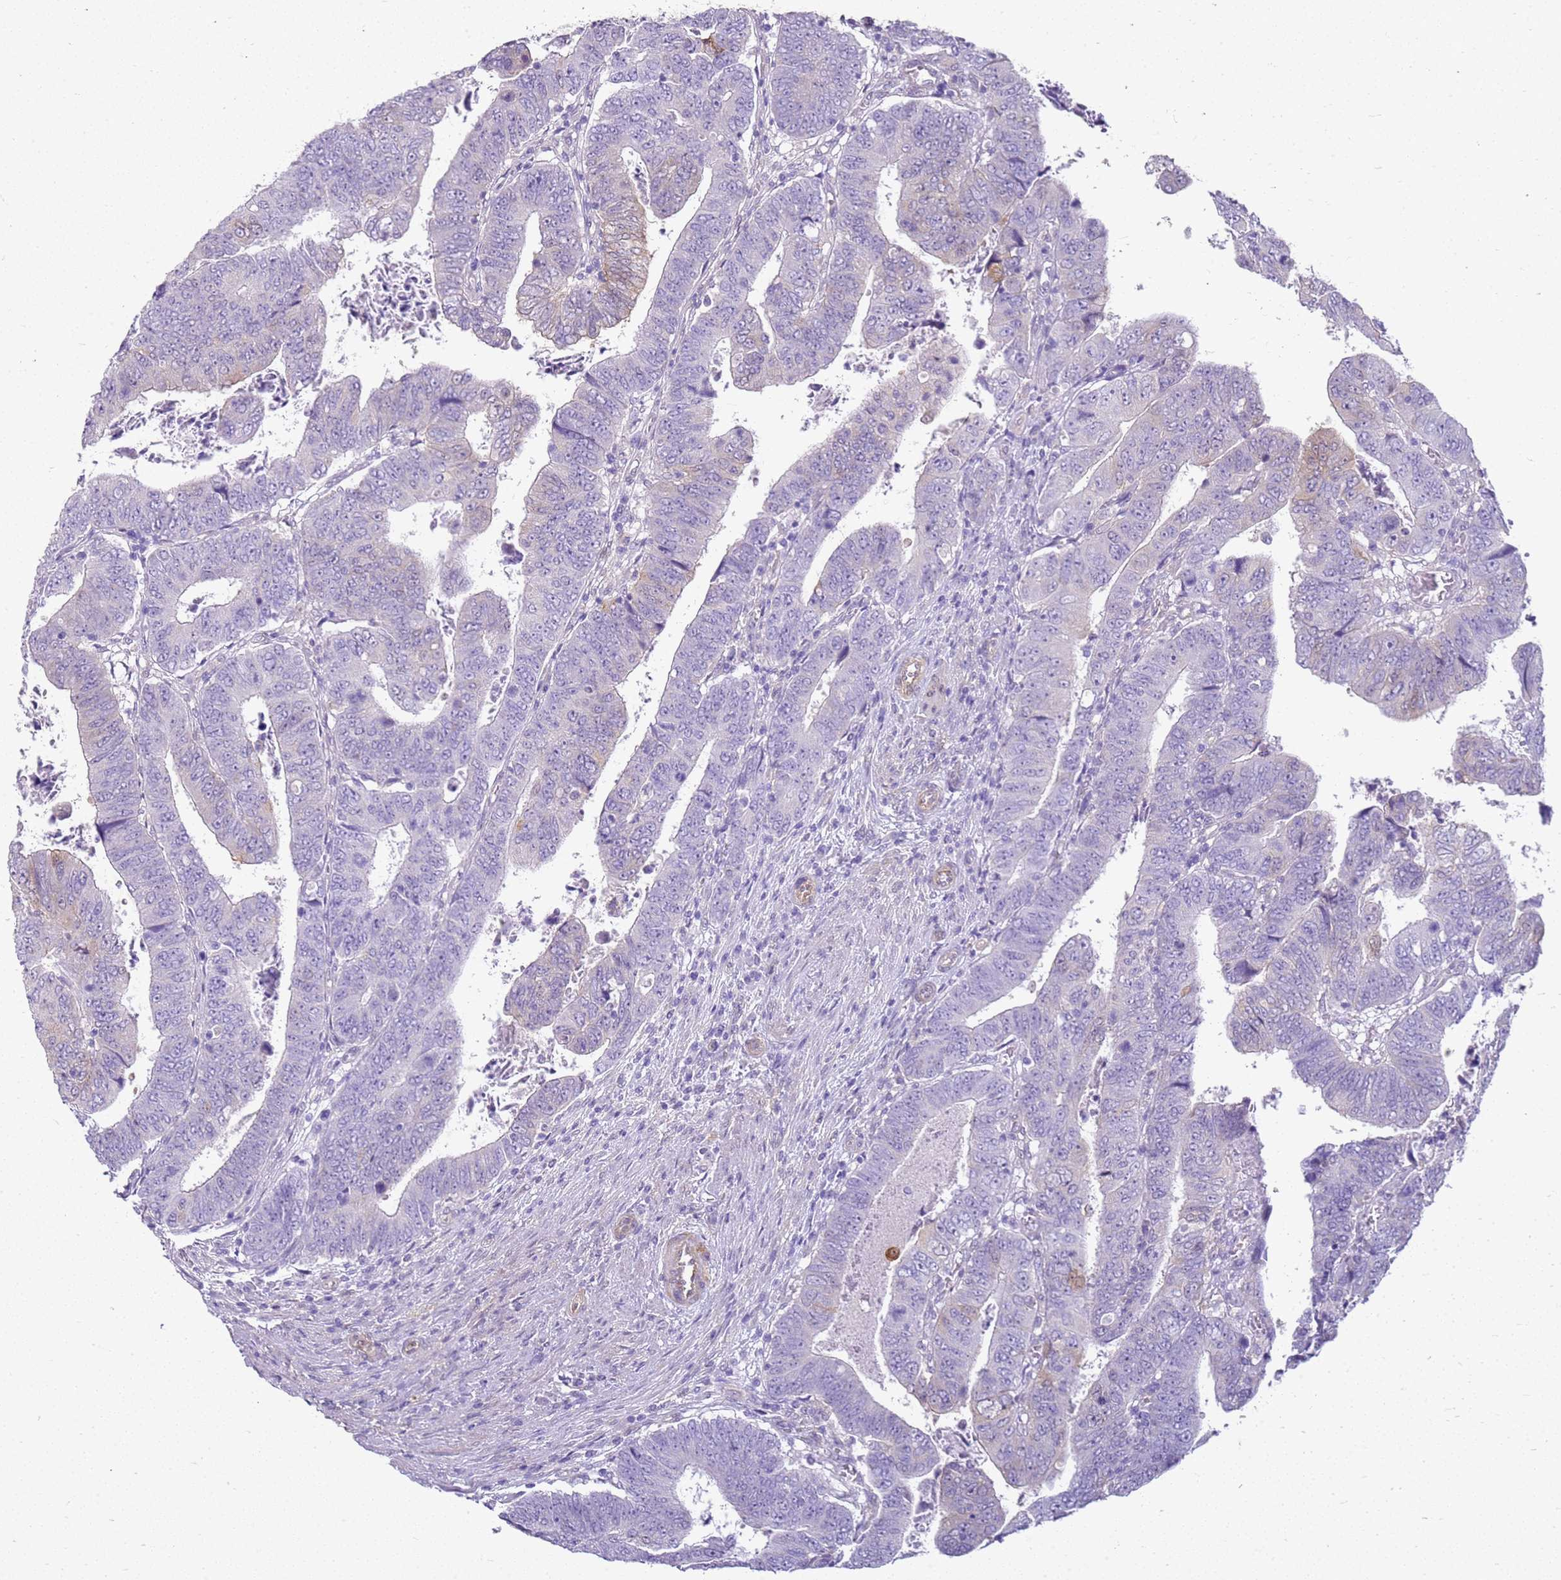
{"staining": {"intensity": "negative", "quantity": "none", "location": "none"}, "tissue": "colorectal cancer", "cell_type": "Tumor cells", "image_type": "cancer", "snomed": [{"axis": "morphology", "description": "Normal tissue, NOS"}, {"axis": "morphology", "description": "Adenocarcinoma, NOS"}, {"axis": "topography", "description": "Rectum"}], "caption": "Photomicrograph shows no protein expression in tumor cells of colorectal adenocarcinoma tissue. (Immunohistochemistry (ihc), brightfield microscopy, high magnification).", "gene": "HSPB1", "patient": {"sex": "female", "age": 65}}